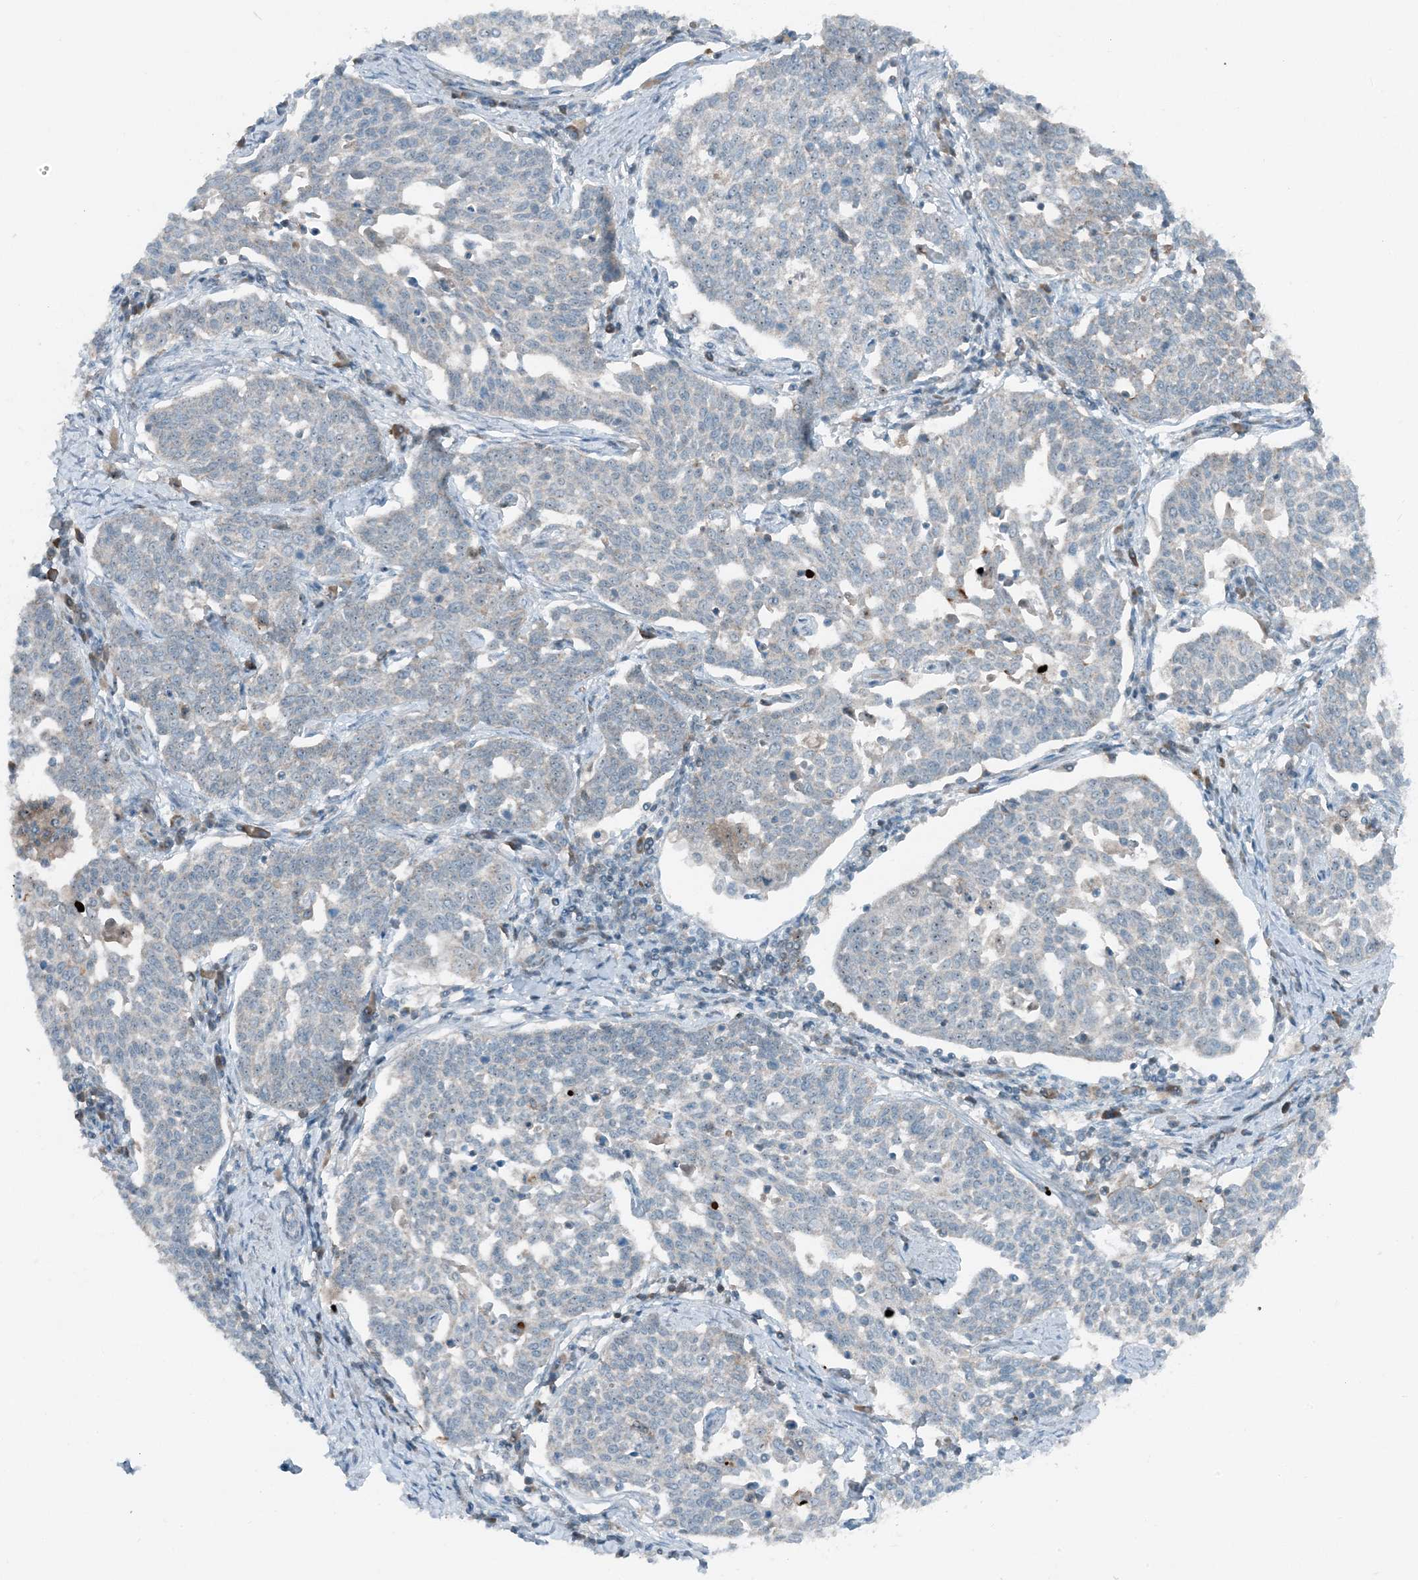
{"staining": {"intensity": "negative", "quantity": "none", "location": "none"}, "tissue": "cervical cancer", "cell_type": "Tumor cells", "image_type": "cancer", "snomed": [{"axis": "morphology", "description": "Squamous cell carcinoma, NOS"}, {"axis": "topography", "description": "Cervix"}], "caption": "High power microscopy histopathology image of an immunohistochemistry (IHC) image of cervical cancer, revealing no significant expression in tumor cells. The staining is performed using DAB brown chromogen with nuclei counter-stained in using hematoxylin.", "gene": "MITD1", "patient": {"sex": "female", "age": 34}}